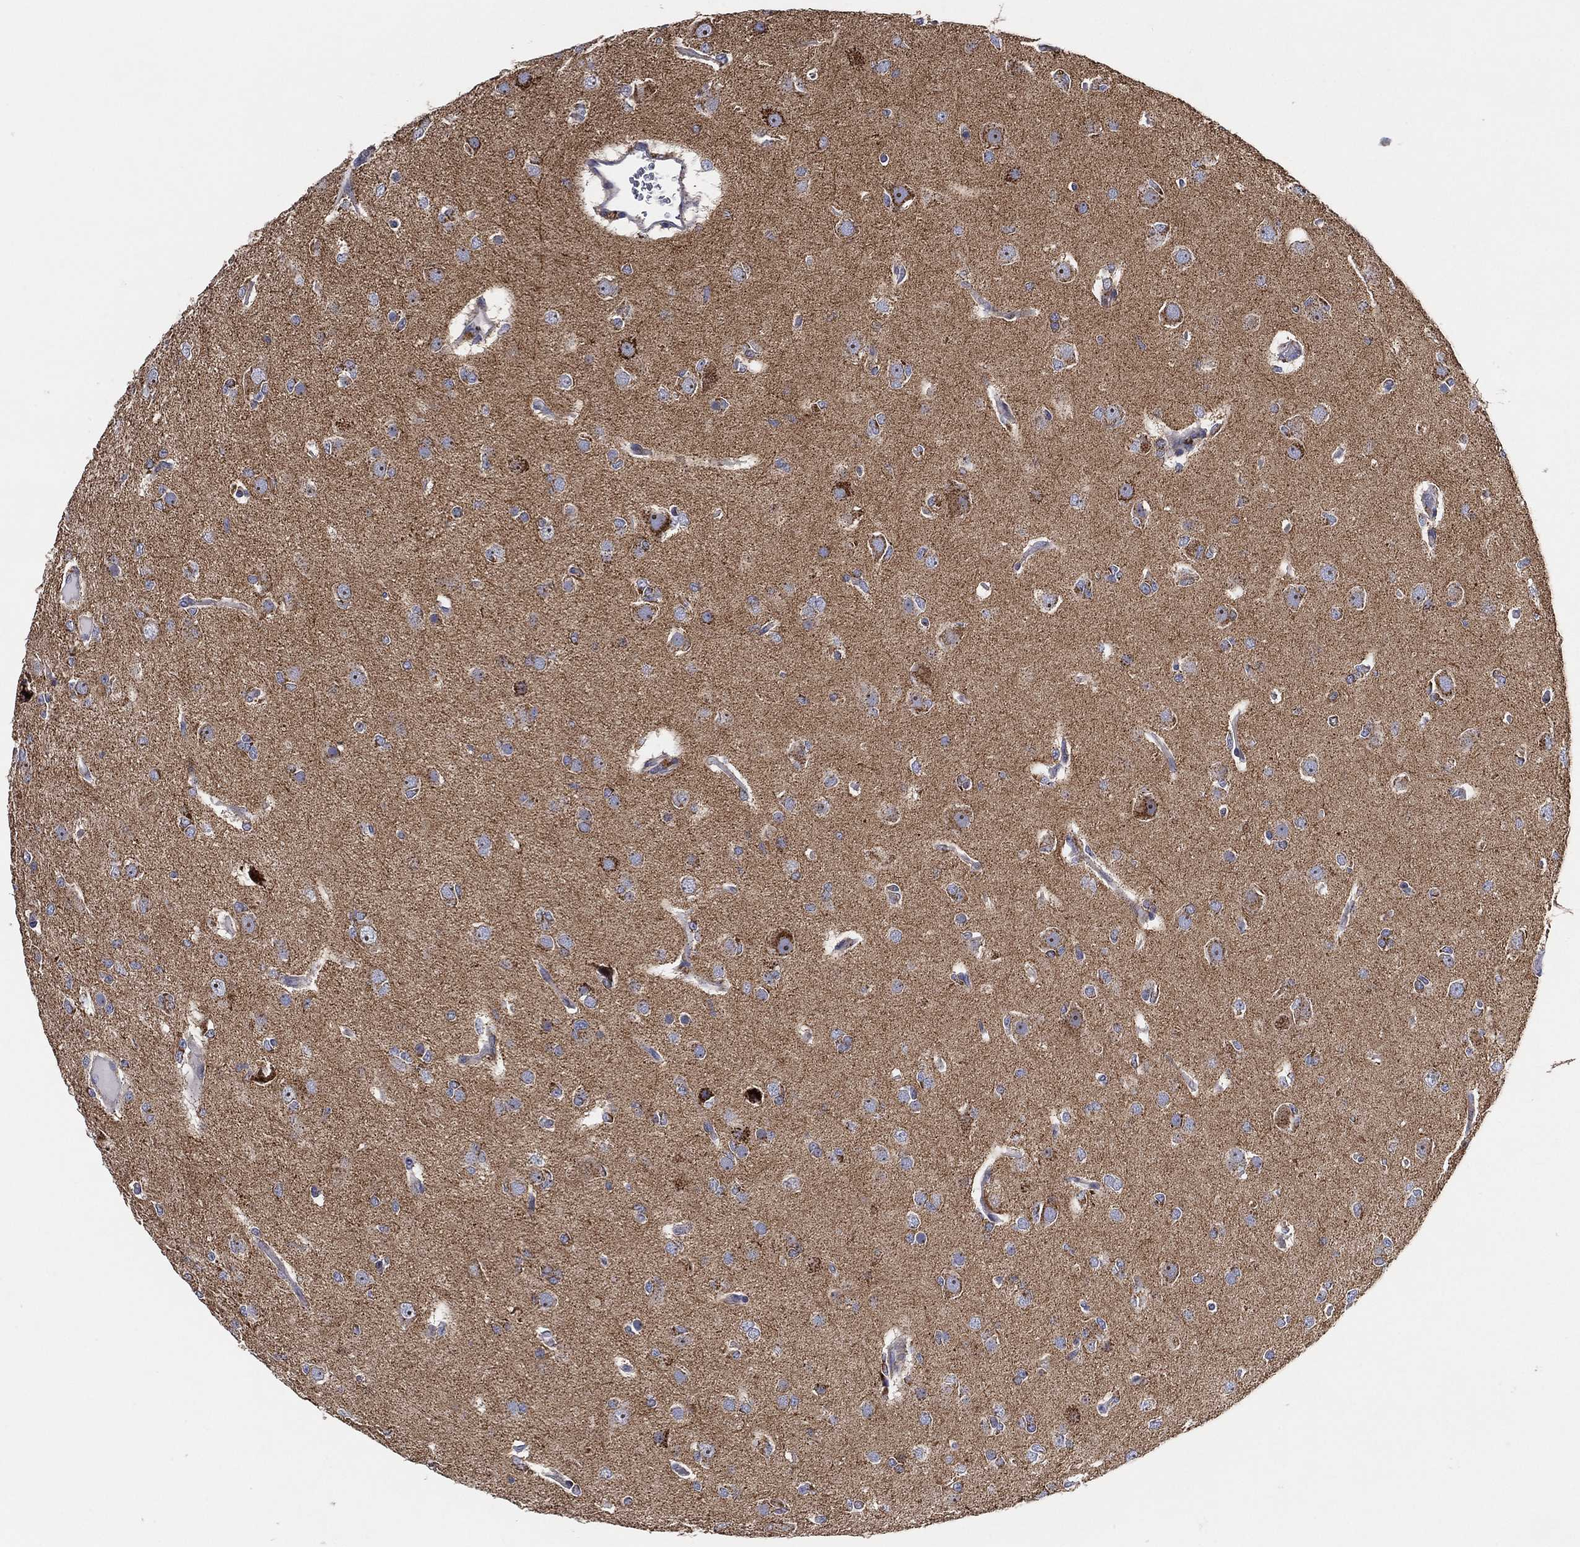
{"staining": {"intensity": "moderate", "quantity": "<25%", "location": "cytoplasmic/membranous"}, "tissue": "glioma", "cell_type": "Tumor cells", "image_type": "cancer", "snomed": [{"axis": "morphology", "description": "Glioma, malignant, Low grade"}, {"axis": "topography", "description": "Brain"}], "caption": "Approximately <25% of tumor cells in low-grade glioma (malignant) display moderate cytoplasmic/membranous protein expression as visualized by brown immunohistochemical staining.", "gene": "GCAT", "patient": {"sex": "male", "age": 27}}